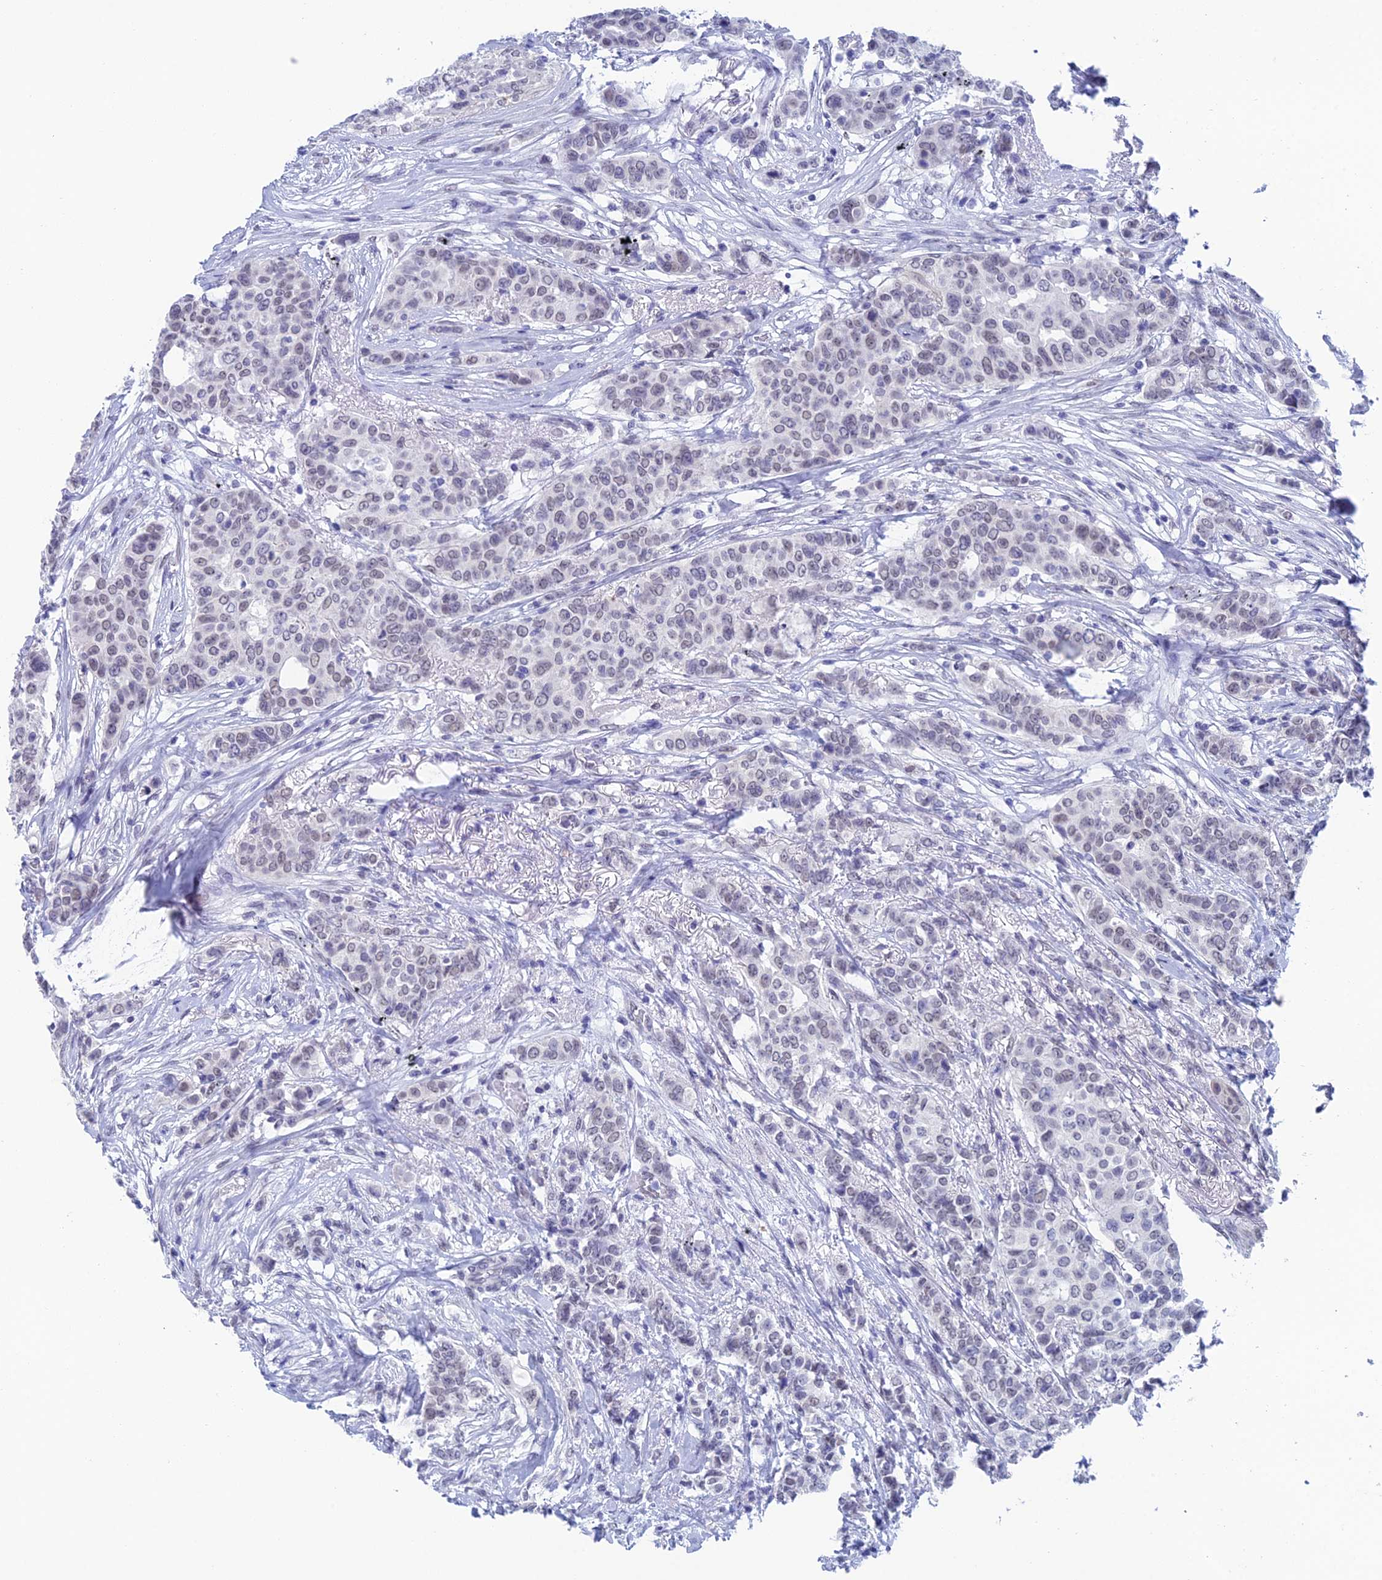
{"staining": {"intensity": "negative", "quantity": "none", "location": "none"}, "tissue": "breast cancer", "cell_type": "Tumor cells", "image_type": "cancer", "snomed": [{"axis": "morphology", "description": "Lobular carcinoma"}, {"axis": "topography", "description": "Breast"}], "caption": "Image shows no significant protein expression in tumor cells of breast cancer (lobular carcinoma).", "gene": "NABP2", "patient": {"sex": "female", "age": 51}}